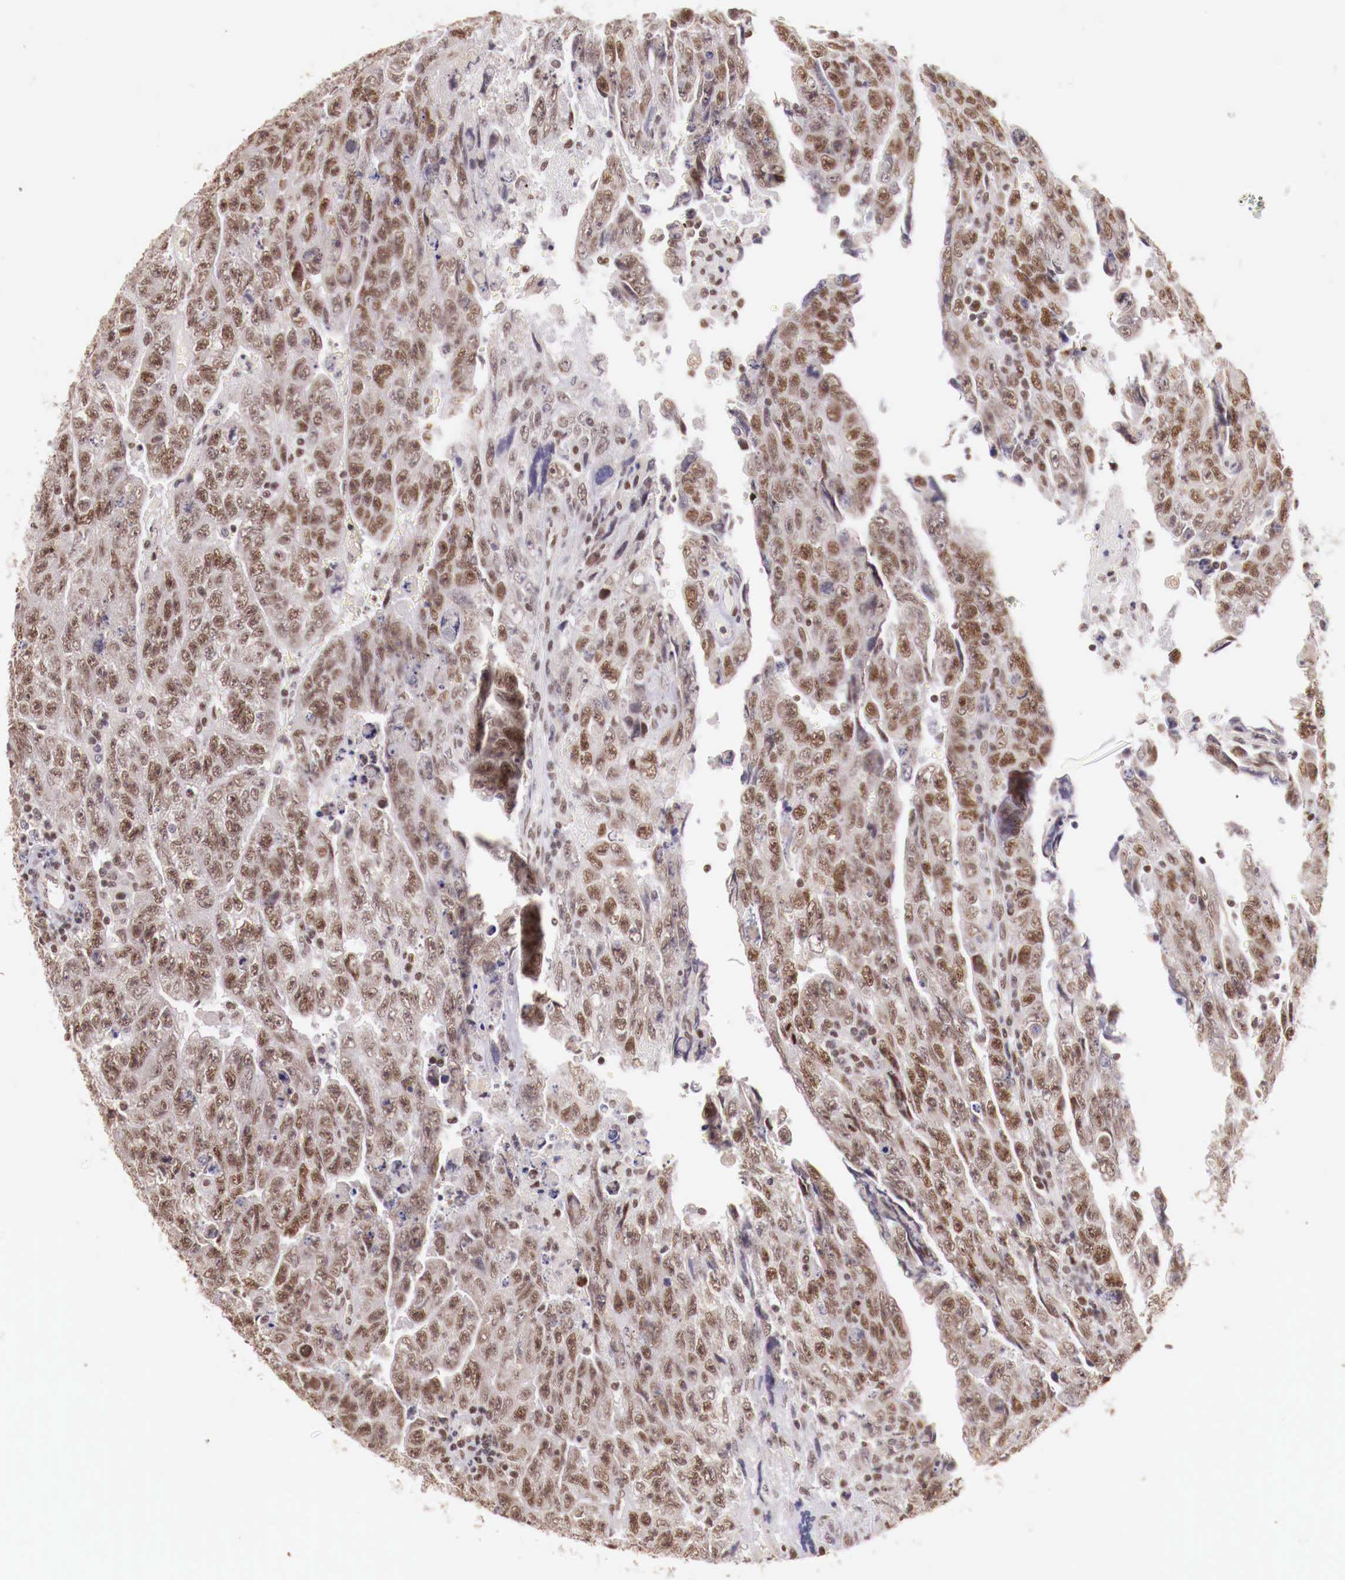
{"staining": {"intensity": "weak", "quantity": ">75%", "location": "nuclear"}, "tissue": "testis cancer", "cell_type": "Tumor cells", "image_type": "cancer", "snomed": [{"axis": "morphology", "description": "Carcinoma, Embryonal, NOS"}, {"axis": "topography", "description": "Testis"}], "caption": "This is a micrograph of IHC staining of testis embryonal carcinoma, which shows weak expression in the nuclear of tumor cells.", "gene": "SP1", "patient": {"sex": "male", "age": 28}}